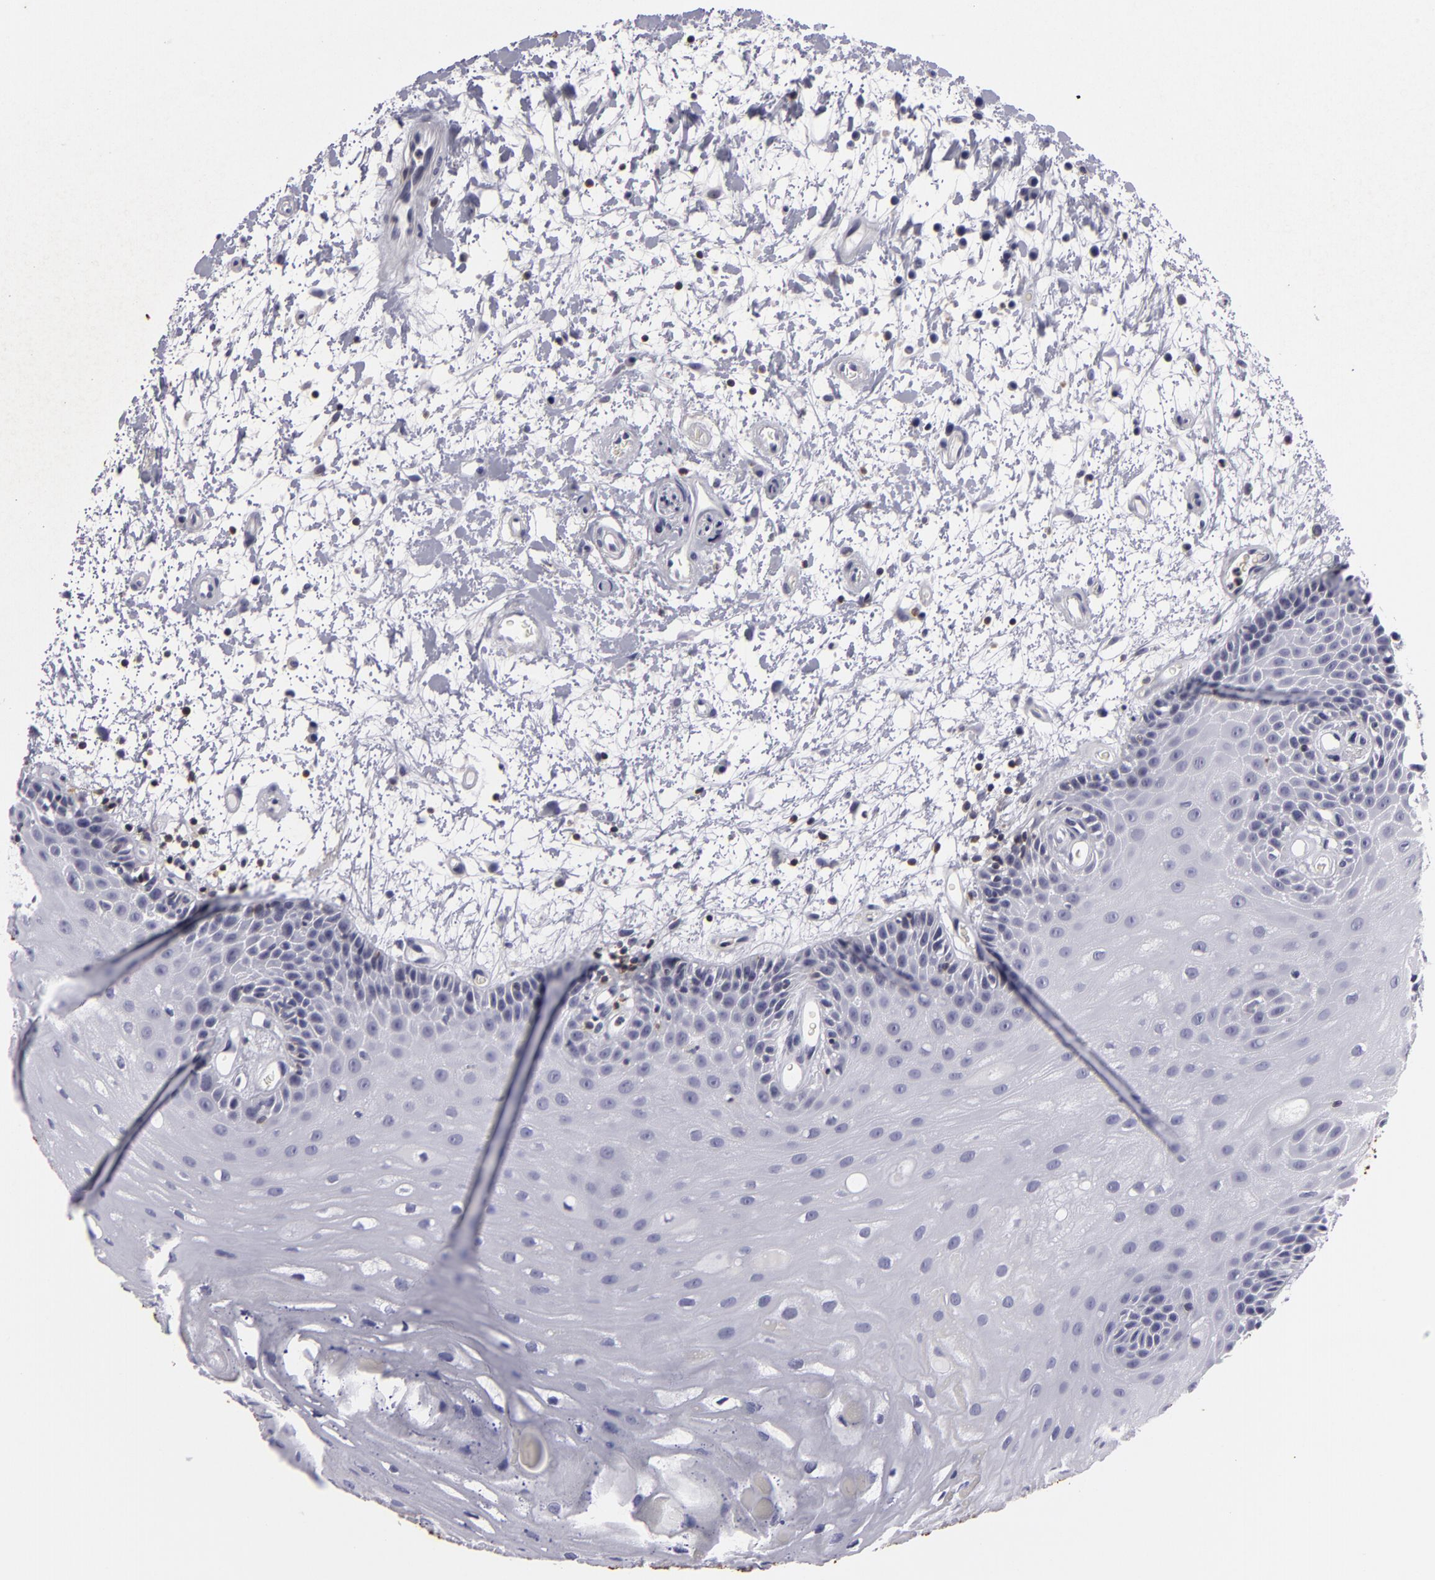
{"staining": {"intensity": "weak", "quantity": "25%-75%", "location": "cytoplasmic/membranous"}, "tissue": "oral mucosa", "cell_type": "Squamous epithelial cells", "image_type": "normal", "snomed": [{"axis": "morphology", "description": "Normal tissue, NOS"}, {"axis": "topography", "description": "Oral tissue"}], "caption": "Squamous epithelial cells demonstrate low levels of weak cytoplasmic/membranous positivity in about 25%-75% of cells in unremarkable oral mucosa. Using DAB (3,3'-diaminobenzidine) (brown) and hematoxylin (blue) stains, captured at high magnification using brightfield microscopy.", "gene": "KCNAB2", "patient": {"sex": "female", "age": 79}}